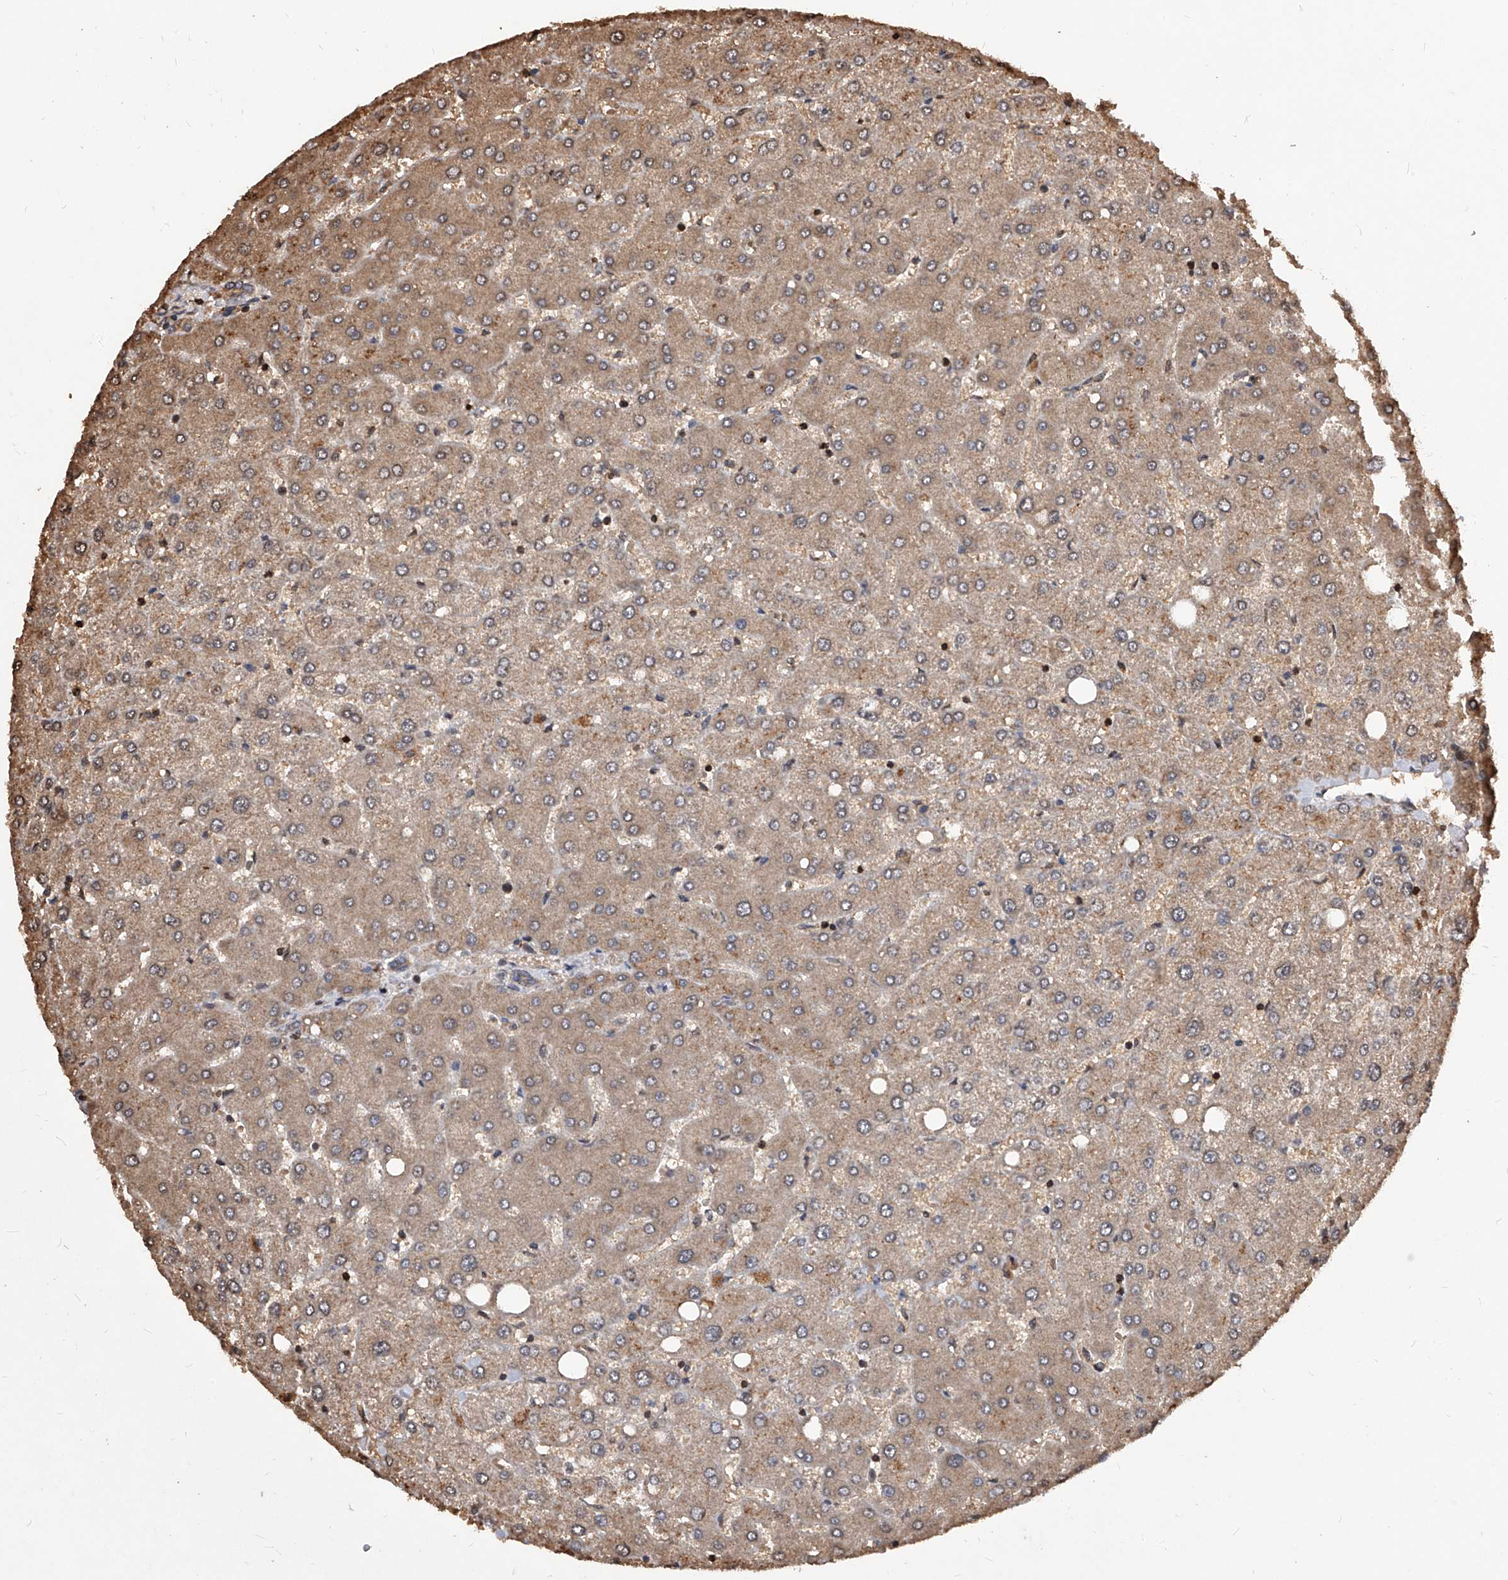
{"staining": {"intensity": "weak", "quantity": "25%-75%", "location": "cytoplasmic/membranous"}, "tissue": "liver", "cell_type": "Cholangiocytes", "image_type": "normal", "snomed": [{"axis": "morphology", "description": "Normal tissue, NOS"}, {"axis": "topography", "description": "Liver"}], "caption": "High-magnification brightfield microscopy of unremarkable liver stained with DAB (3,3'-diaminobenzidine) (brown) and counterstained with hematoxylin (blue). cholangiocytes exhibit weak cytoplasmic/membranous staining is identified in approximately25%-75% of cells.", "gene": "ID1", "patient": {"sex": "female", "age": 54}}